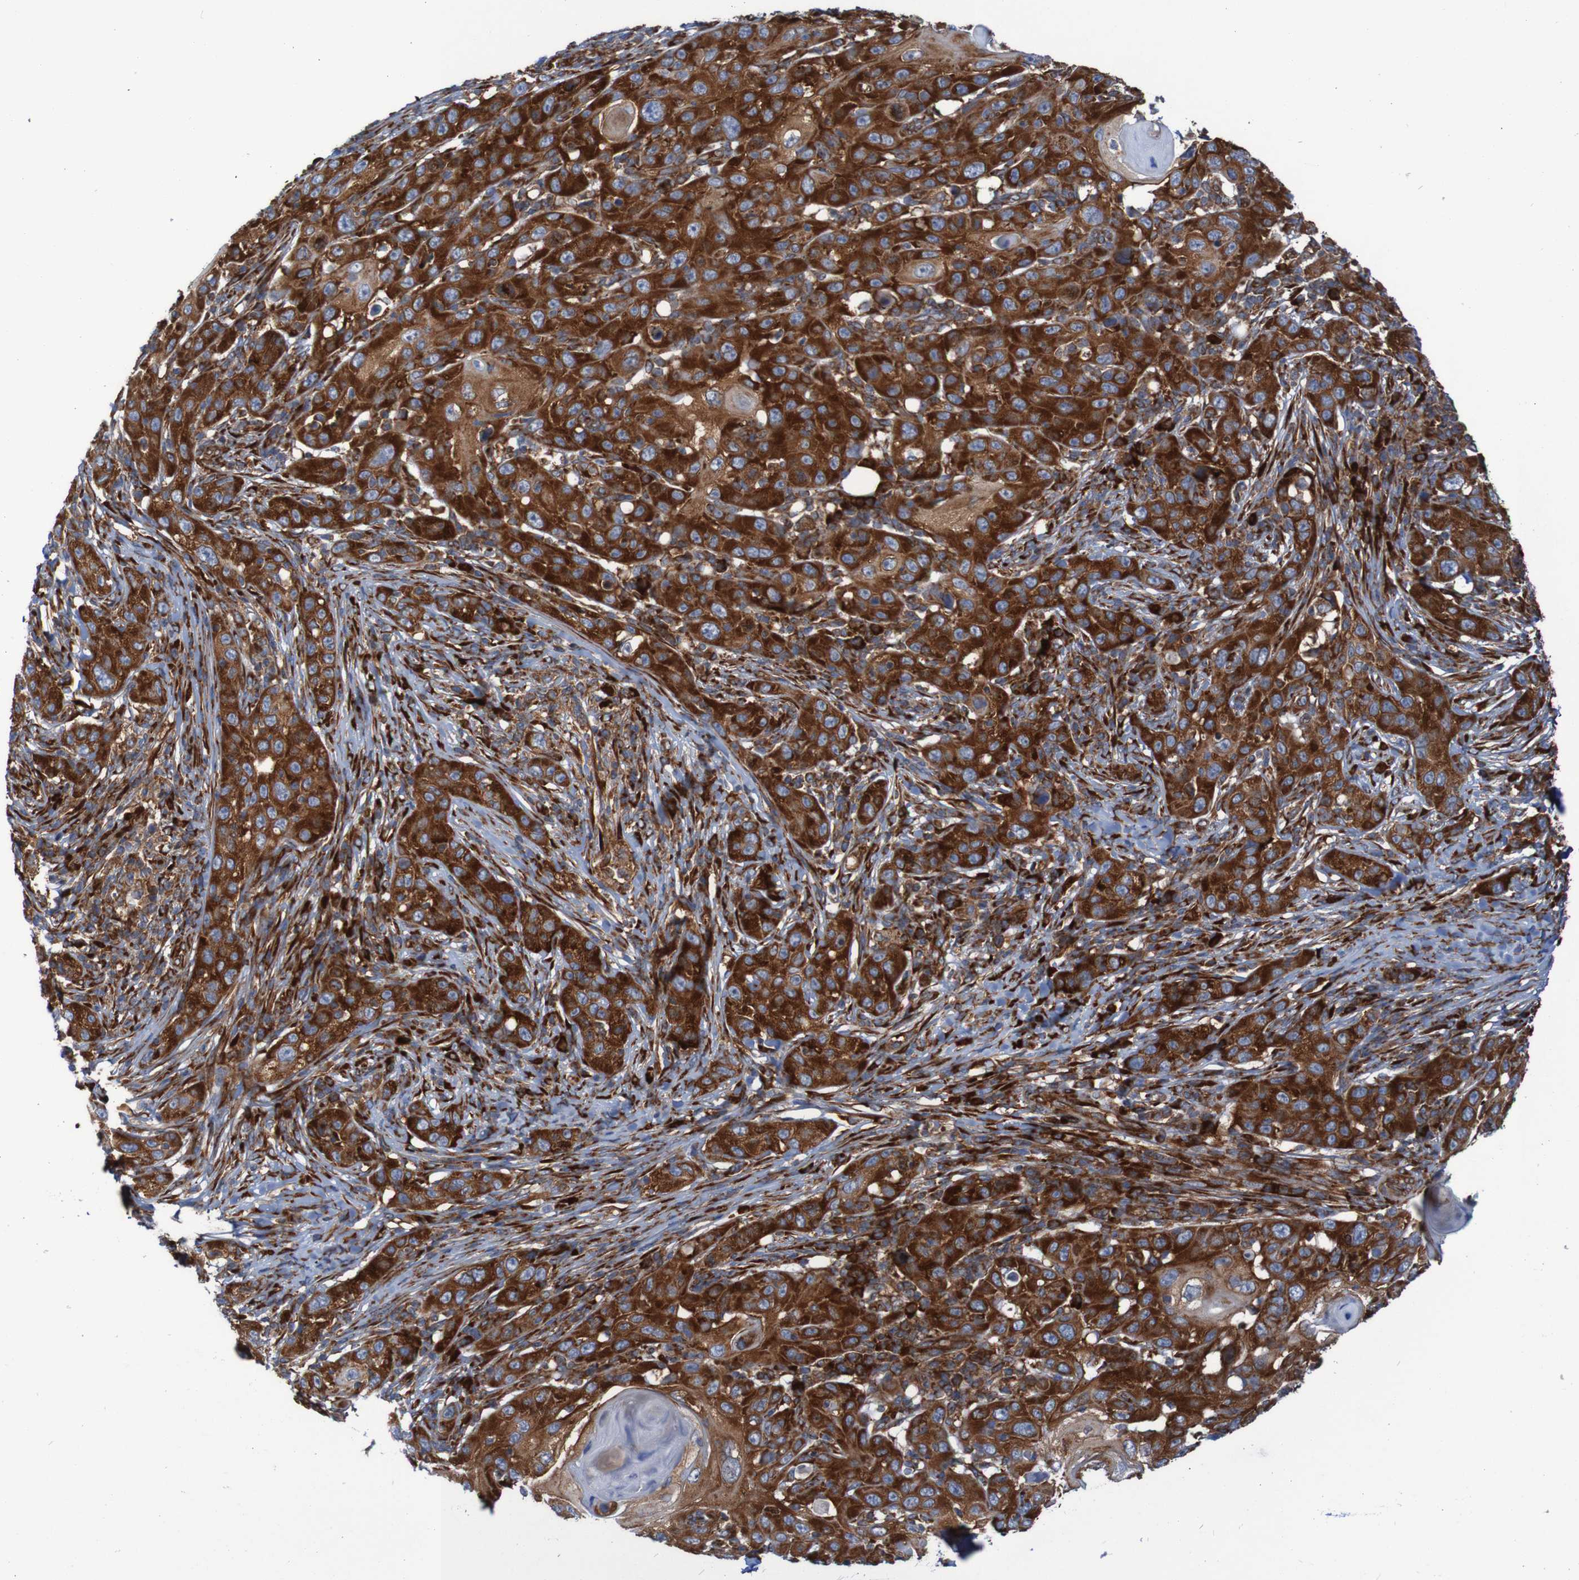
{"staining": {"intensity": "strong", "quantity": ">75%", "location": "cytoplasmic/membranous"}, "tissue": "skin cancer", "cell_type": "Tumor cells", "image_type": "cancer", "snomed": [{"axis": "morphology", "description": "Squamous cell carcinoma, NOS"}, {"axis": "topography", "description": "Skin"}], "caption": "Immunohistochemistry (IHC) of human squamous cell carcinoma (skin) exhibits high levels of strong cytoplasmic/membranous staining in approximately >75% of tumor cells. (DAB (3,3'-diaminobenzidine) IHC with brightfield microscopy, high magnification).", "gene": "RPL10", "patient": {"sex": "female", "age": 88}}